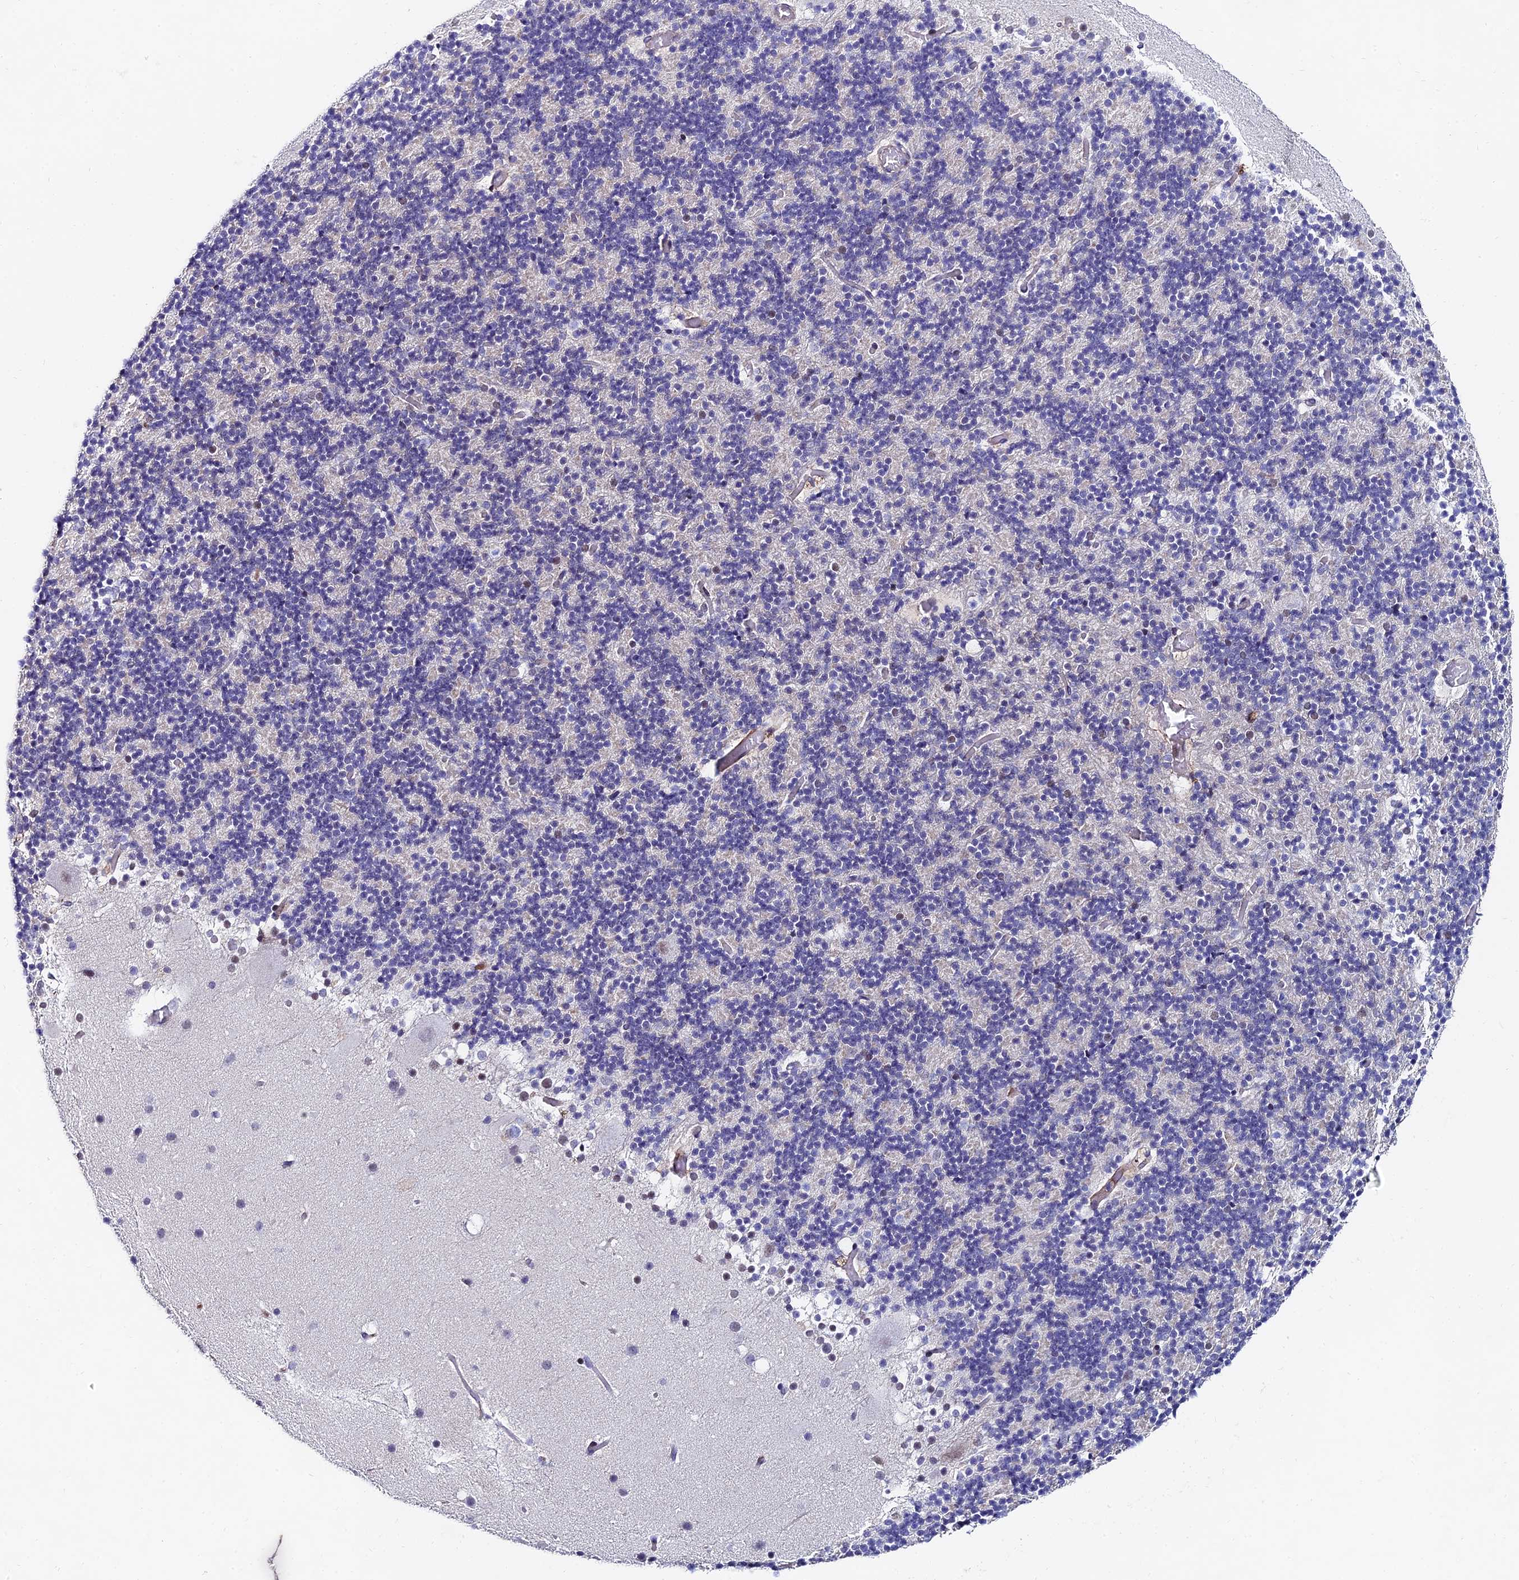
{"staining": {"intensity": "negative", "quantity": "none", "location": "none"}, "tissue": "cerebellum", "cell_type": "Cells in granular layer", "image_type": "normal", "snomed": [{"axis": "morphology", "description": "Normal tissue, NOS"}, {"axis": "topography", "description": "Cerebellum"}], "caption": "Immunohistochemical staining of benign cerebellum displays no significant expression in cells in granular layer.", "gene": "TRIM24", "patient": {"sex": "male", "age": 57}}